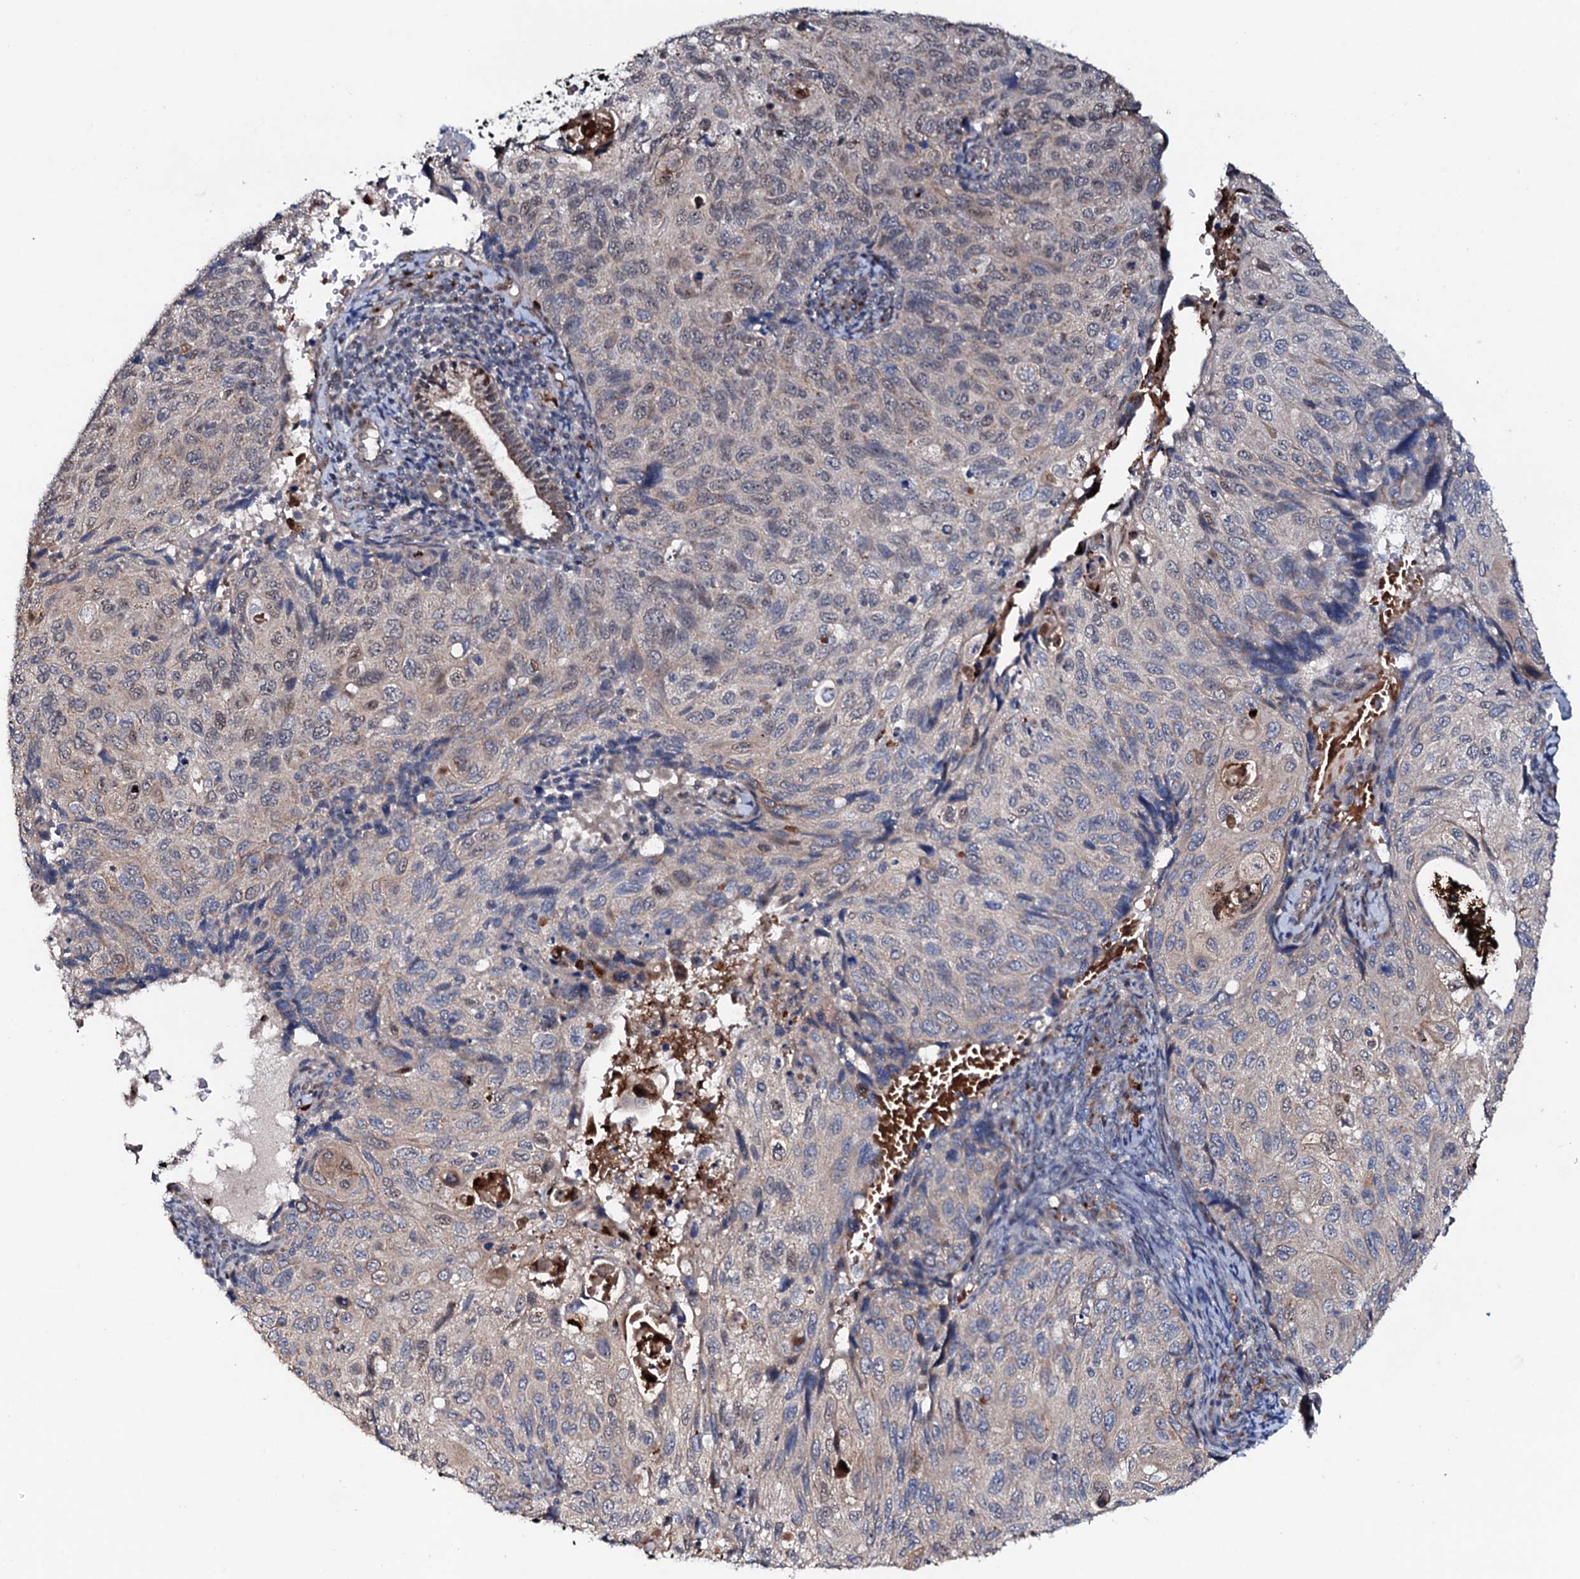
{"staining": {"intensity": "weak", "quantity": "<25%", "location": "nuclear"}, "tissue": "cervical cancer", "cell_type": "Tumor cells", "image_type": "cancer", "snomed": [{"axis": "morphology", "description": "Squamous cell carcinoma, NOS"}, {"axis": "topography", "description": "Cervix"}], "caption": "Tumor cells show no significant positivity in squamous cell carcinoma (cervical). The staining is performed using DAB brown chromogen with nuclei counter-stained in using hematoxylin.", "gene": "COG6", "patient": {"sex": "female", "age": 70}}